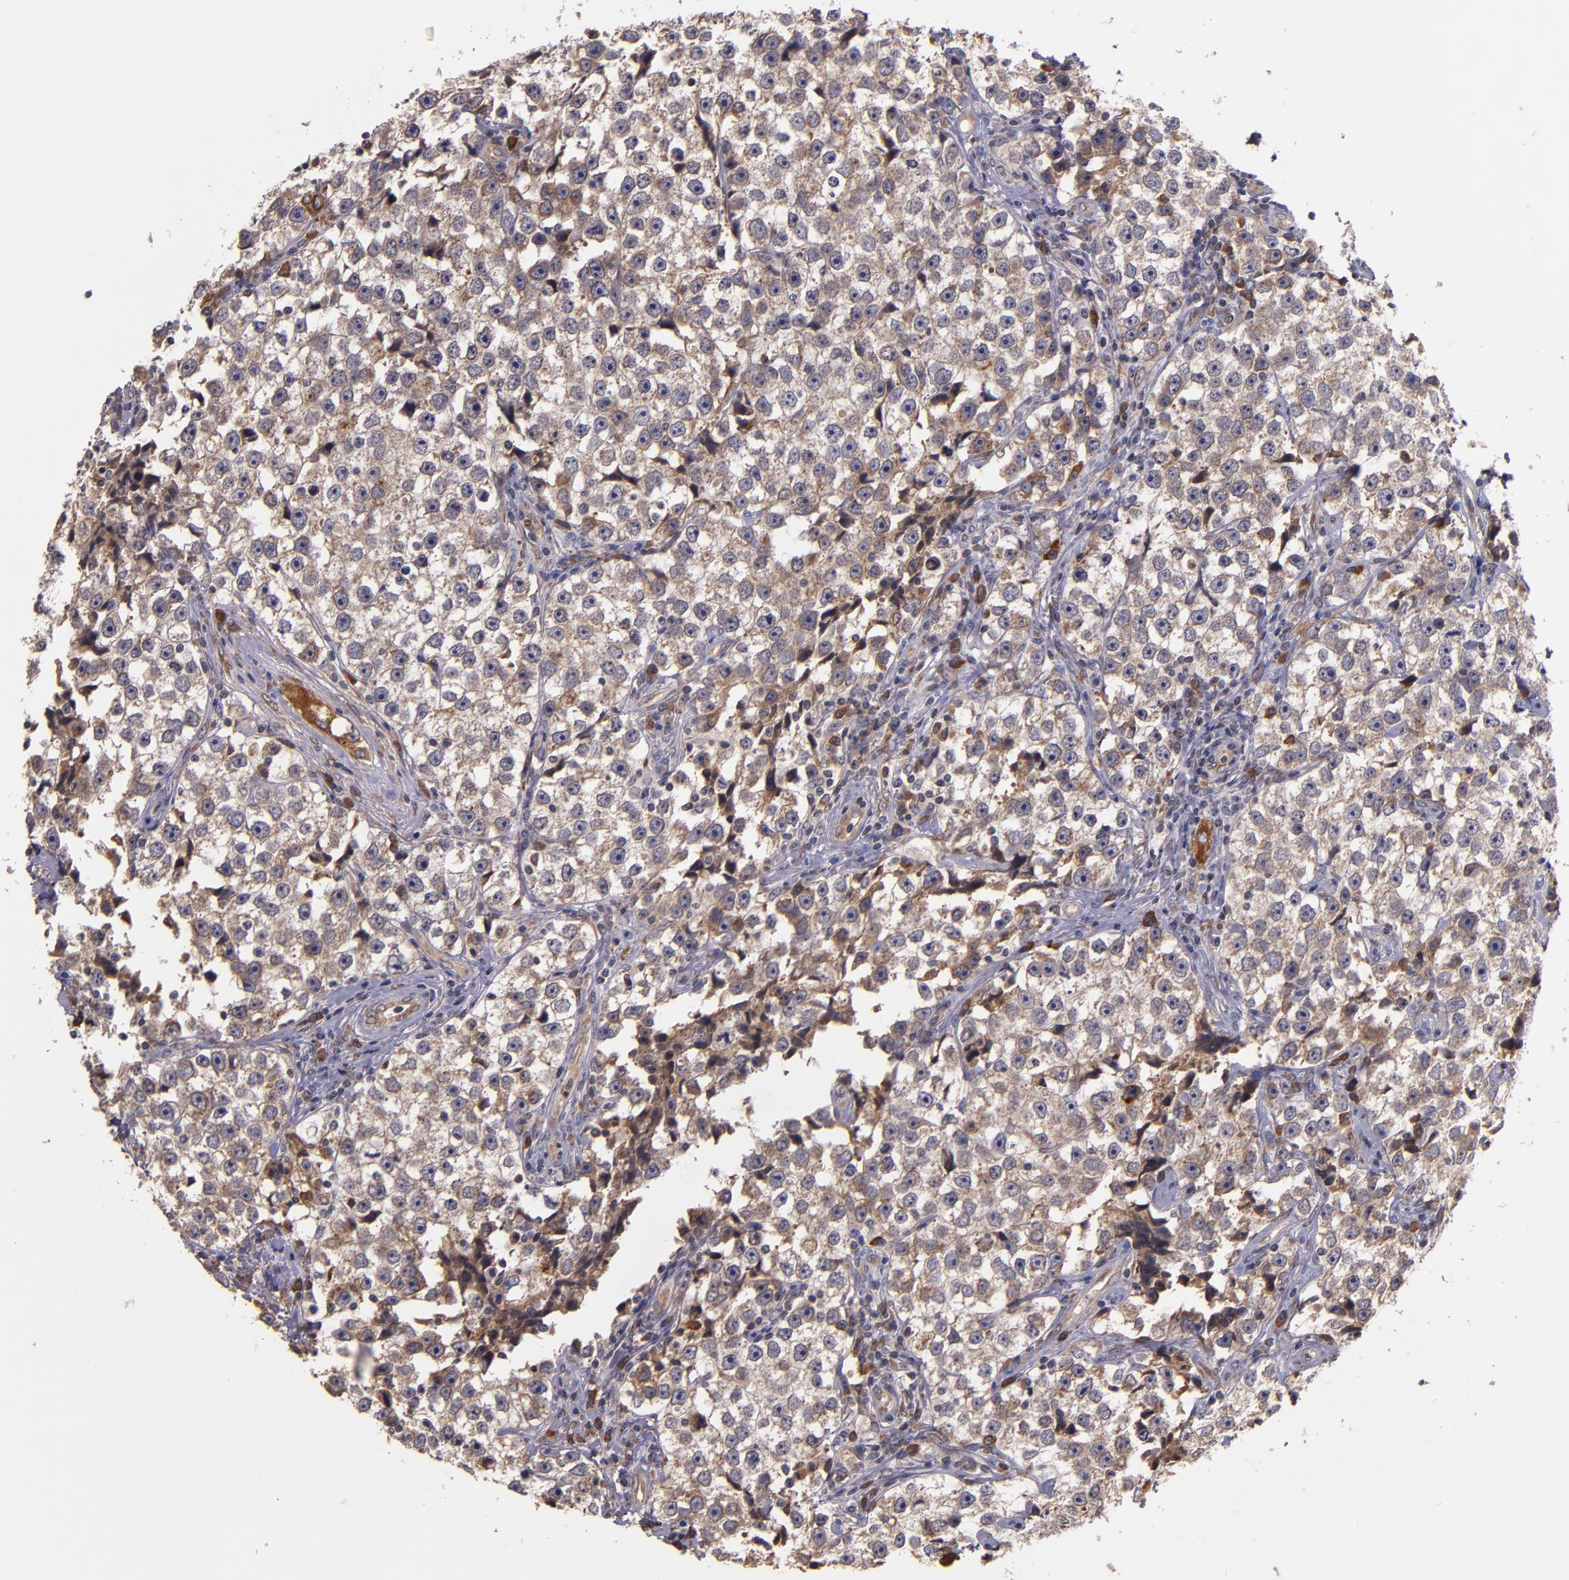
{"staining": {"intensity": "weak", "quantity": ">75%", "location": "cytoplasmic/membranous"}, "tissue": "testis cancer", "cell_type": "Tumor cells", "image_type": "cancer", "snomed": [{"axis": "morphology", "description": "Seminoma, NOS"}, {"axis": "topography", "description": "Testis"}], "caption": "Brown immunohistochemical staining in testis cancer (seminoma) displays weak cytoplasmic/membranous staining in about >75% of tumor cells.", "gene": "PRAF2", "patient": {"sex": "male", "age": 32}}